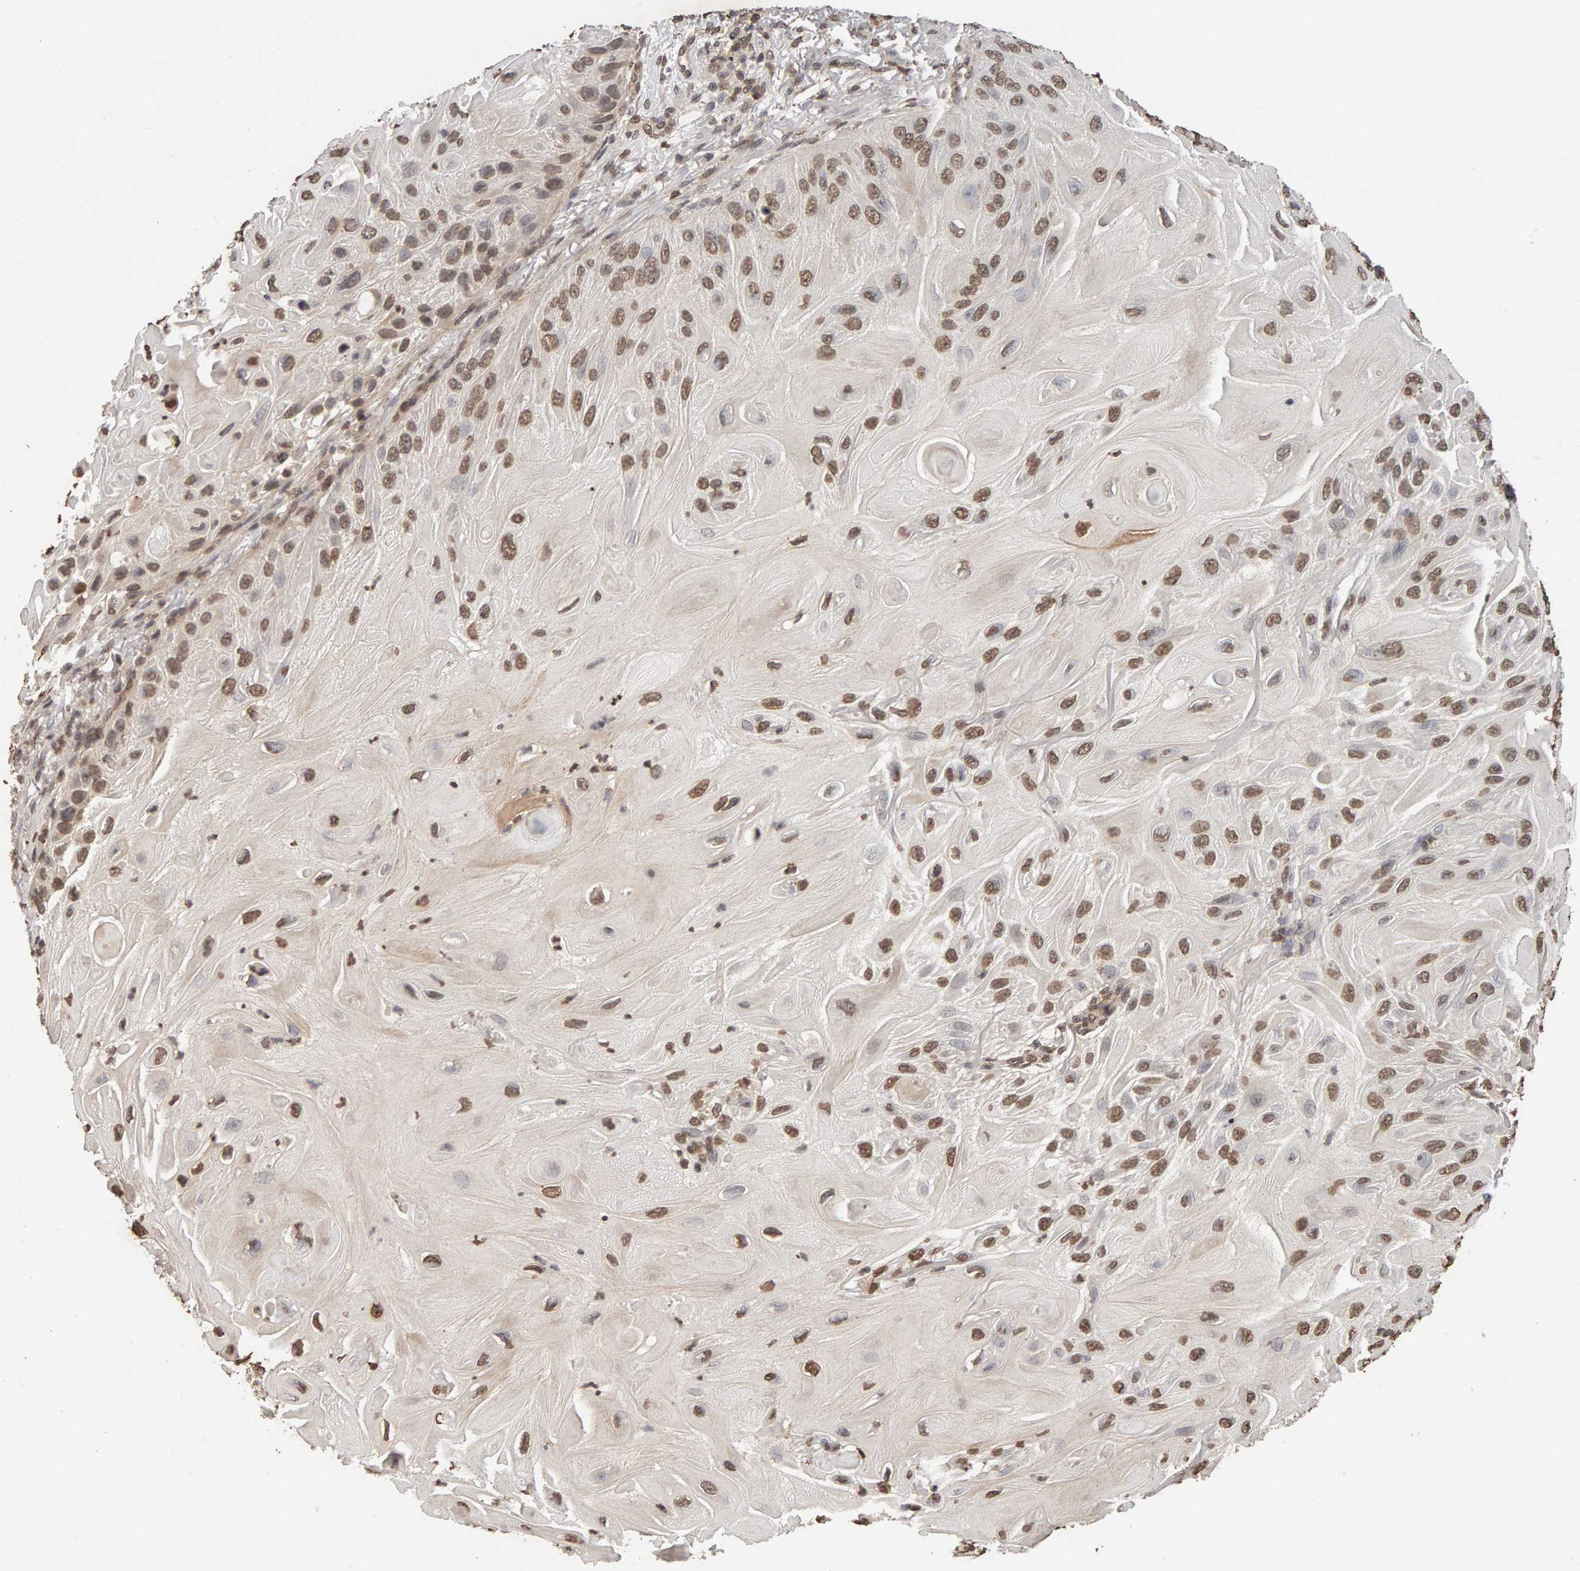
{"staining": {"intensity": "moderate", "quantity": ">75%", "location": "nuclear"}, "tissue": "skin cancer", "cell_type": "Tumor cells", "image_type": "cancer", "snomed": [{"axis": "morphology", "description": "Squamous cell carcinoma, NOS"}, {"axis": "topography", "description": "Skin"}], "caption": "DAB immunohistochemical staining of squamous cell carcinoma (skin) displays moderate nuclear protein expression in about >75% of tumor cells.", "gene": "DNAJB5", "patient": {"sex": "female", "age": 77}}